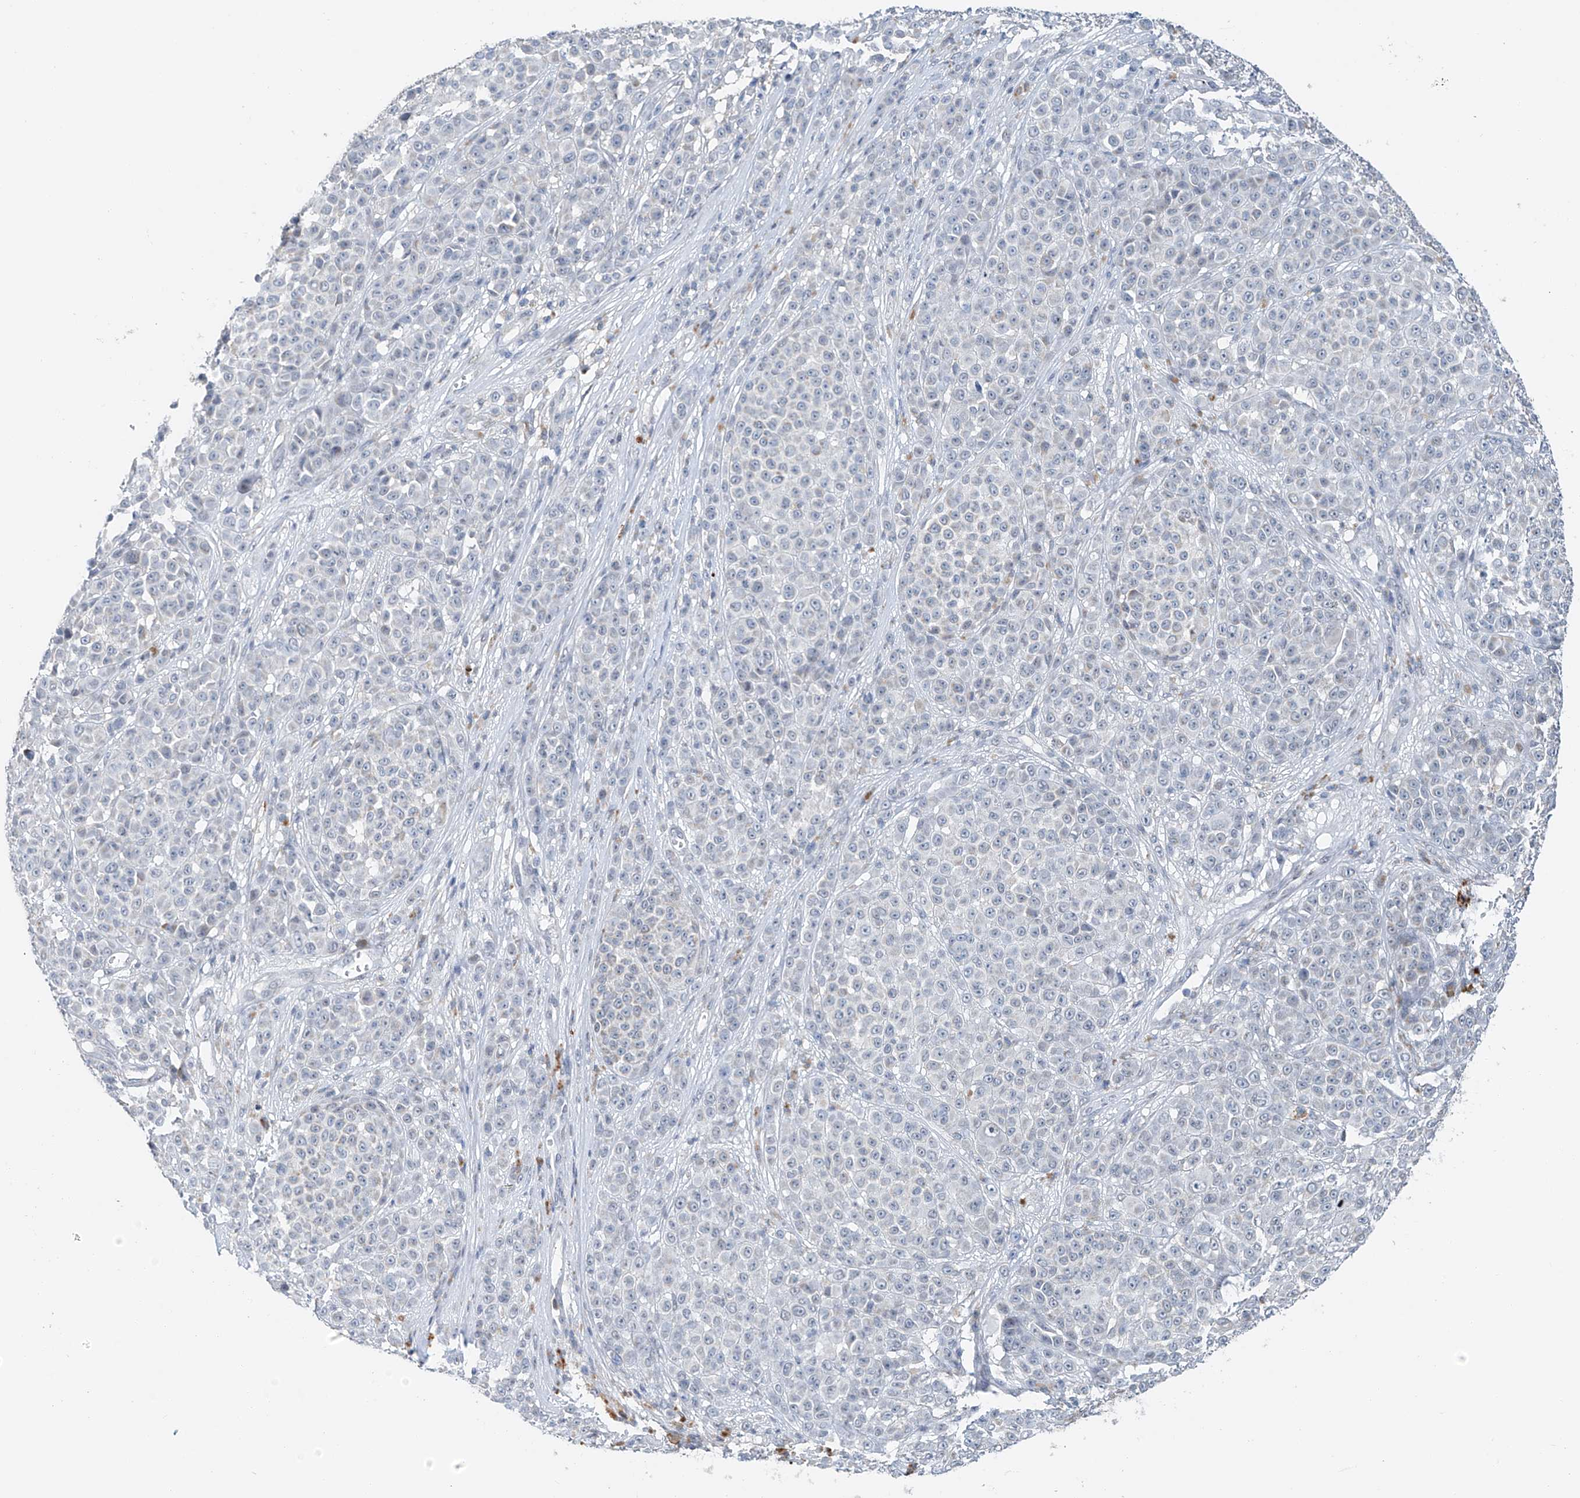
{"staining": {"intensity": "negative", "quantity": "none", "location": "none"}, "tissue": "melanoma", "cell_type": "Tumor cells", "image_type": "cancer", "snomed": [{"axis": "morphology", "description": "Malignant melanoma, NOS"}, {"axis": "topography", "description": "Skin"}], "caption": "Tumor cells are negative for brown protein staining in melanoma. (Immunohistochemistry, brightfield microscopy, high magnification).", "gene": "KLF15", "patient": {"sex": "female", "age": 94}}